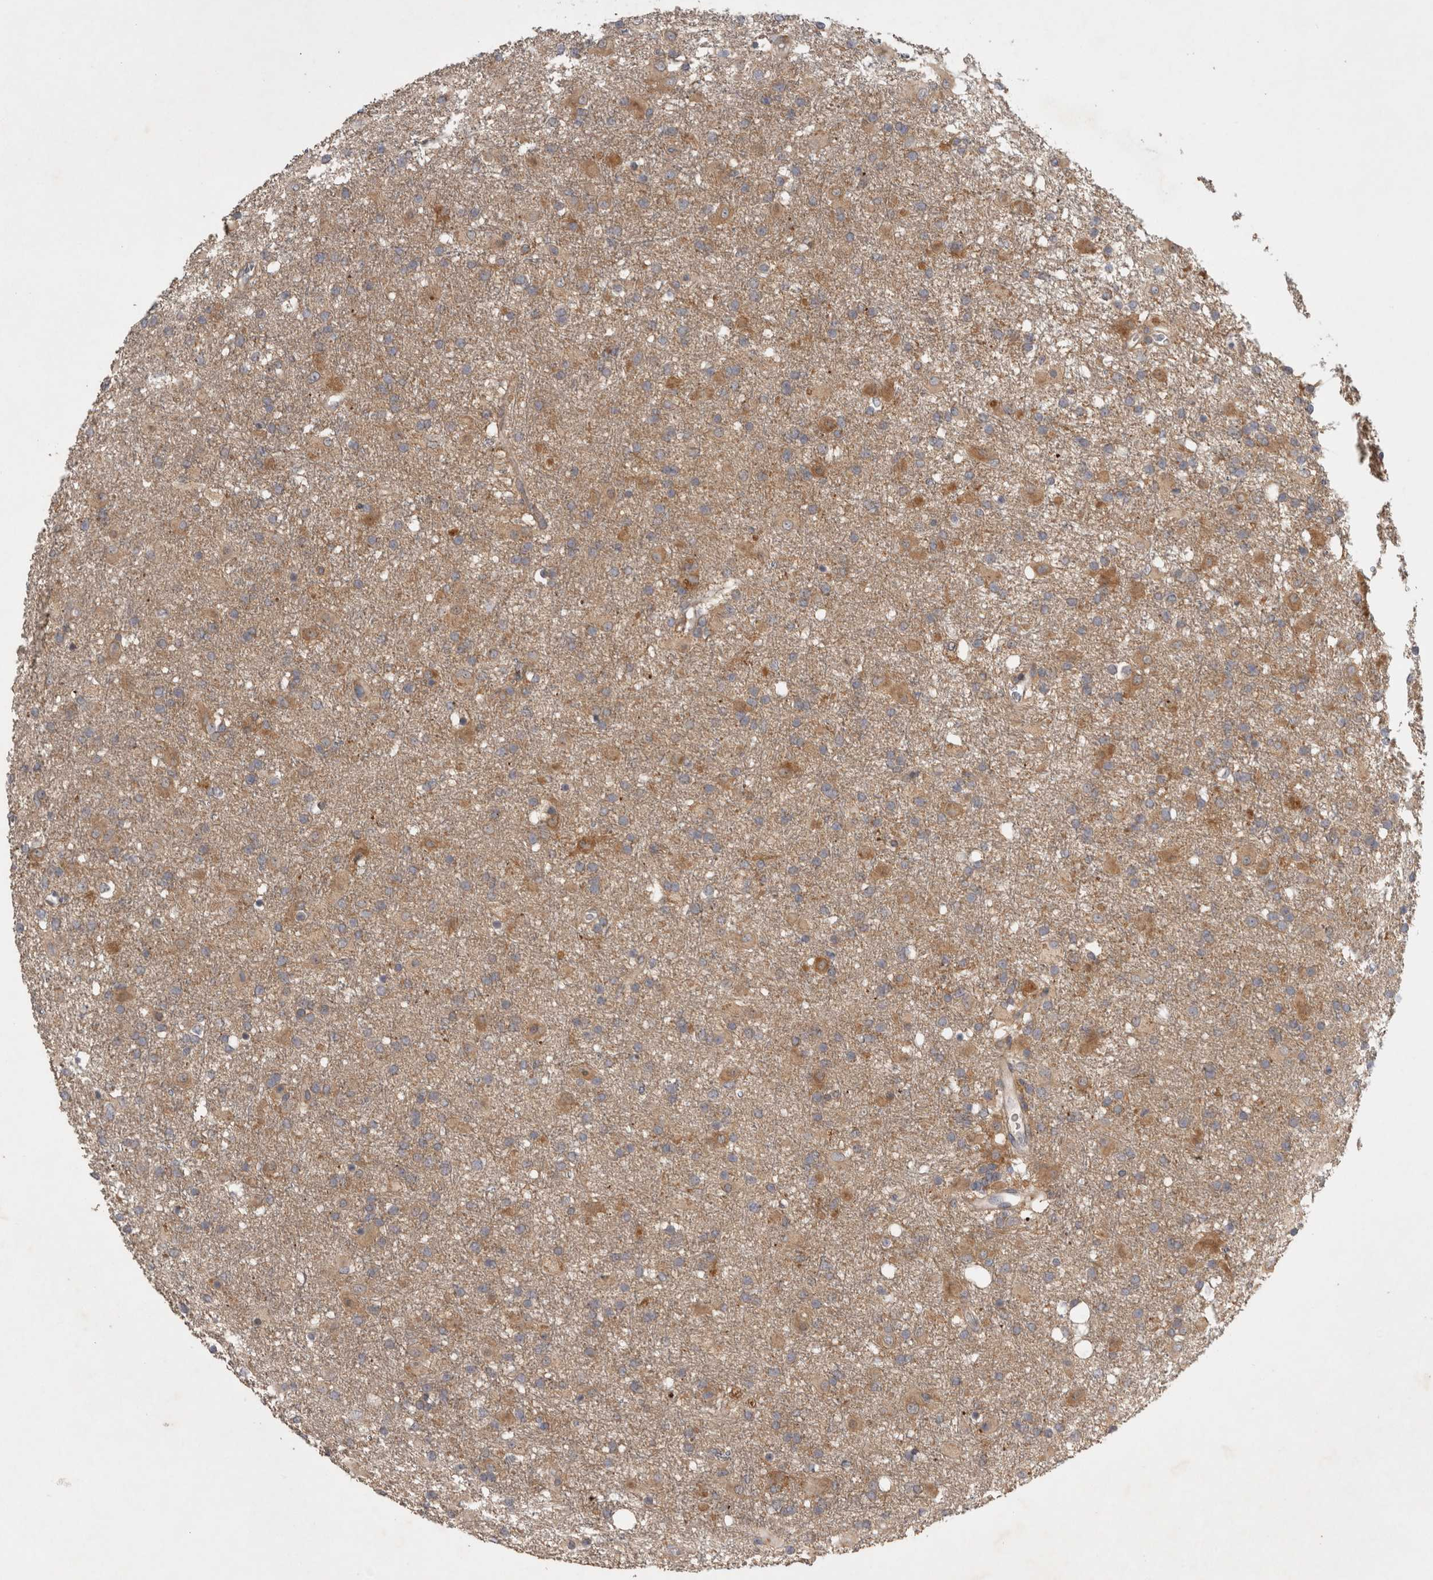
{"staining": {"intensity": "moderate", "quantity": ">75%", "location": "cytoplasmic/membranous"}, "tissue": "glioma", "cell_type": "Tumor cells", "image_type": "cancer", "snomed": [{"axis": "morphology", "description": "Glioma, malignant, Low grade"}, {"axis": "topography", "description": "Brain"}], "caption": "High-magnification brightfield microscopy of glioma stained with DAB (brown) and counterstained with hematoxylin (blue). tumor cells exhibit moderate cytoplasmic/membranous staining is appreciated in about>75% of cells. (DAB (3,3'-diaminobenzidine) IHC, brown staining for protein, blue staining for nuclei).", "gene": "VEPH1", "patient": {"sex": "male", "age": 65}}